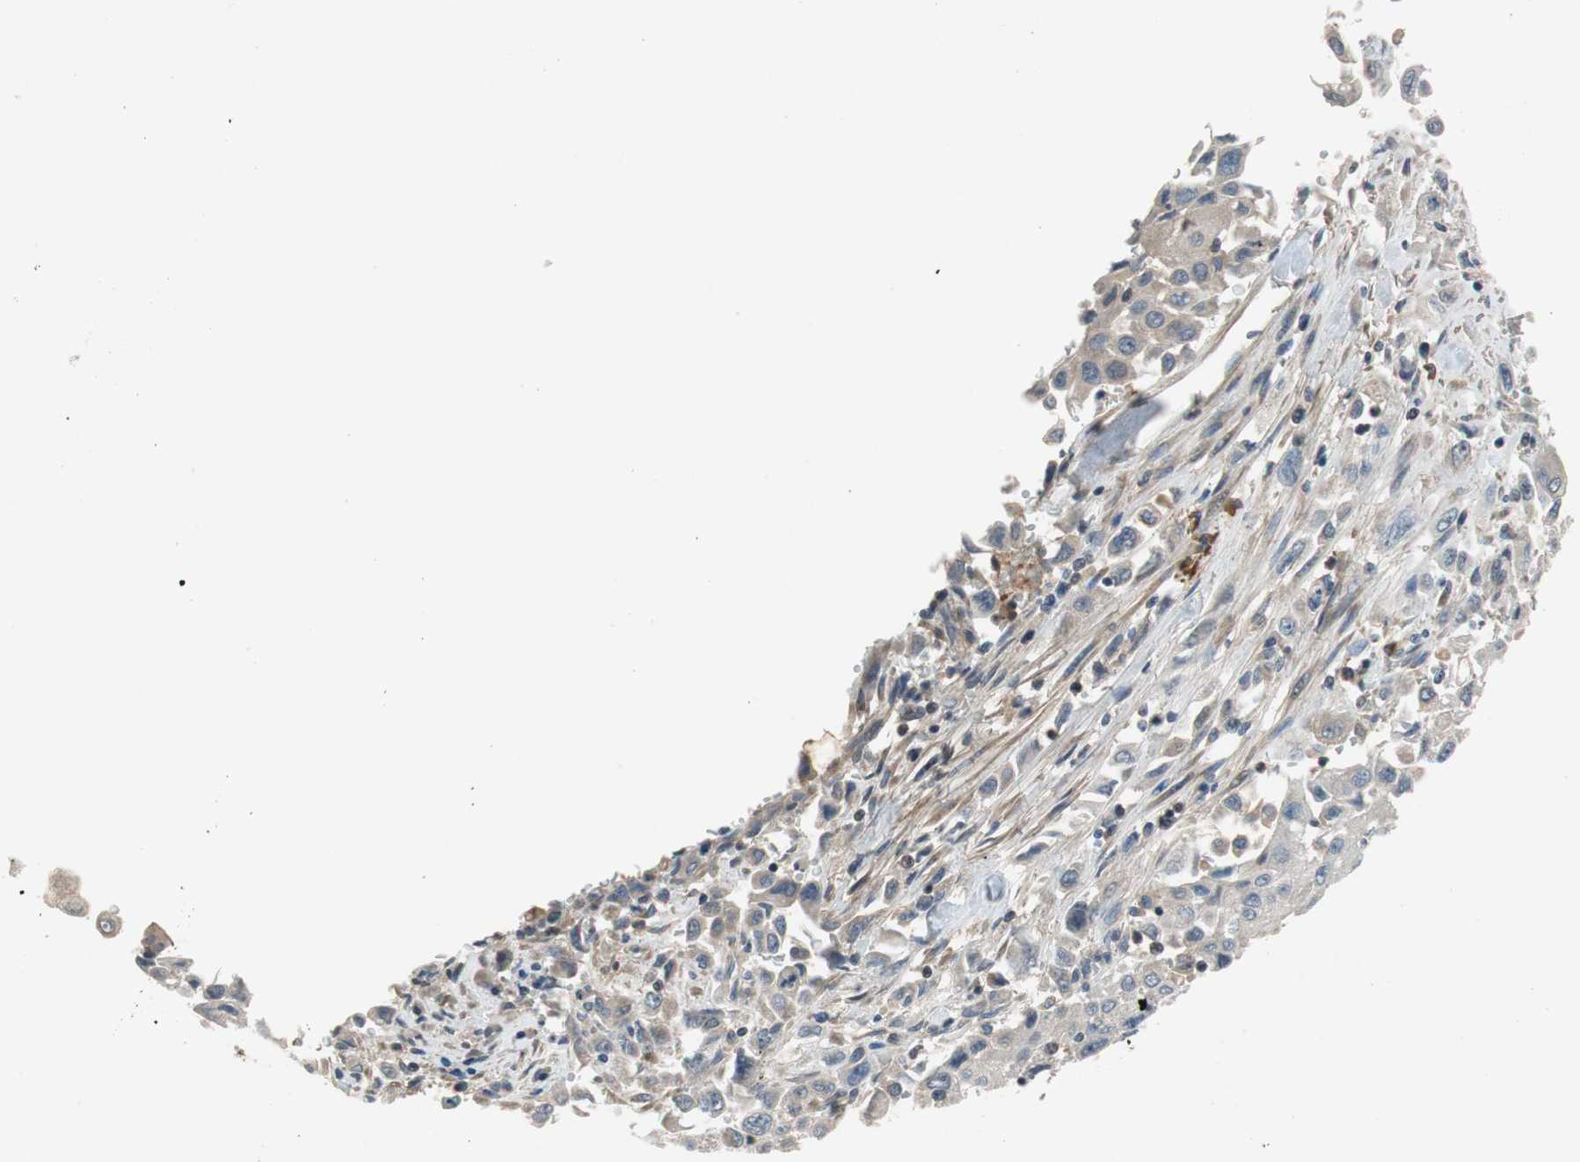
{"staining": {"intensity": "weak", "quantity": "<25%", "location": "cytoplasmic/membranous"}, "tissue": "pancreatic cancer", "cell_type": "Tumor cells", "image_type": "cancer", "snomed": [{"axis": "morphology", "description": "Adenocarcinoma, NOS"}, {"axis": "topography", "description": "Pancreas"}], "caption": "The image reveals no significant positivity in tumor cells of adenocarcinoma (pancreatic).", "gene": "C4A", "patient": {"sex": "male", "age": 70}}